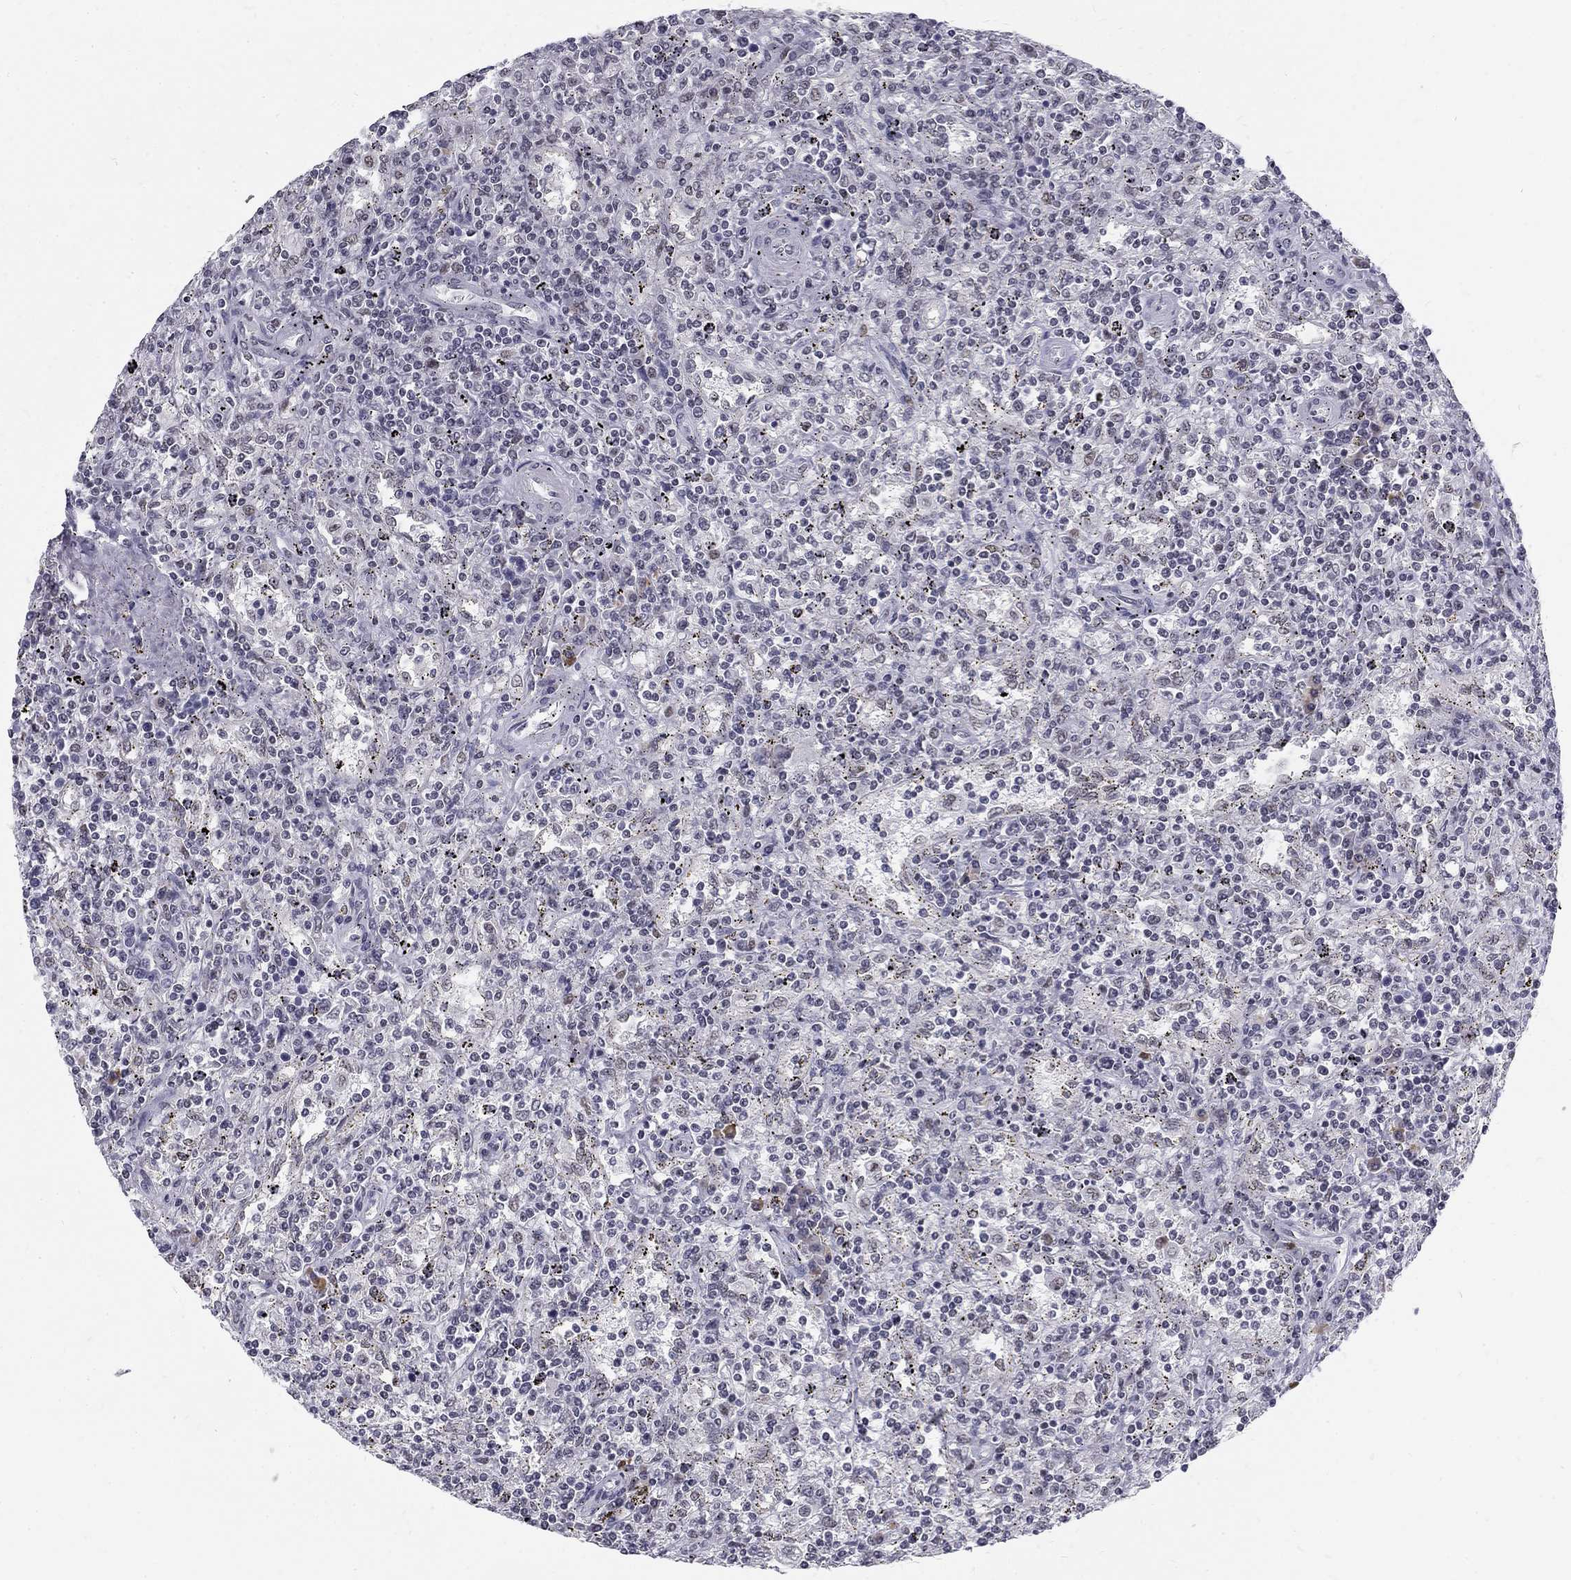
{"staining": {"intensity": "weak", "quantity": "<25%", "location": "nuclear"}, "tissue": "lymphoma", "cell_type": "Tumor cells", "image_type": "cancer", "snomed": [{"axis": "morphology", "description": "Malignant lymphoma, non-Hodgkin's type, Low grade"}, {"axis": "topography", "description": "Spleen"}], "caption": "This is an IHC image of low-grade malignant lymphoma, non-Hodgkin's type. There is no positivity in tumor cells.", "gene": "SNORC", "patient": {"sex": "male", "age": 62}}